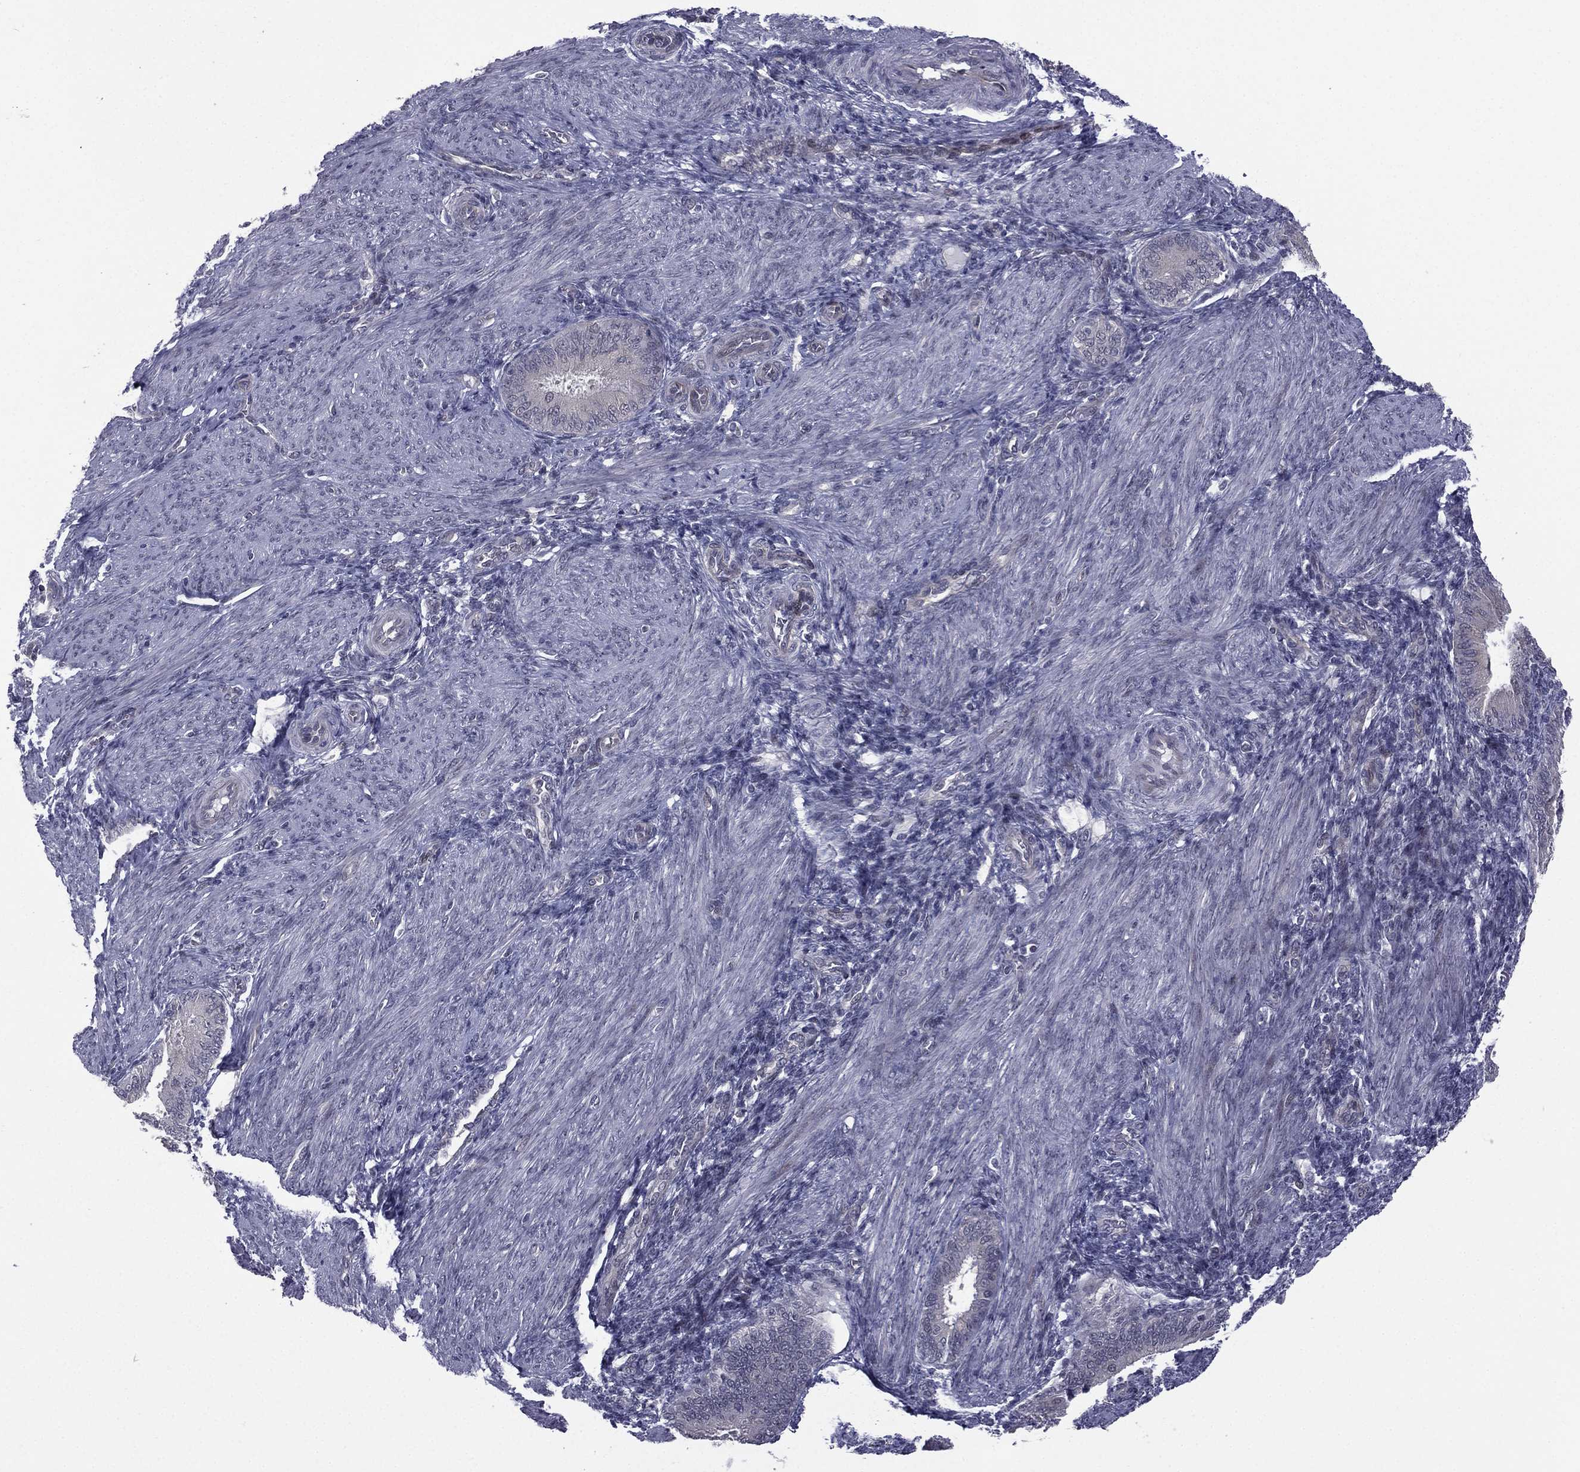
{"staining": {"intensity": "negative", "quantity": "none", "location": "none"}, "tissue": "endometrium", "cell_type": "Cells in endometrial stroma", "image_type": "normal", "snomed": [{"axis": "morphology", "description": "Normal tissue, NOS"}, {"axis": "topography", "description": "Endometrium"}], "caption": "High power microscopy photomicrograph of an immunohistochemistry image of unremarkable endometrium, revealing no significant expression in cells in endometrial stroma. Nuclei are stained in blue.", "gene": "ACTRT2", "patient": {"sex": "female", "age": 39}}